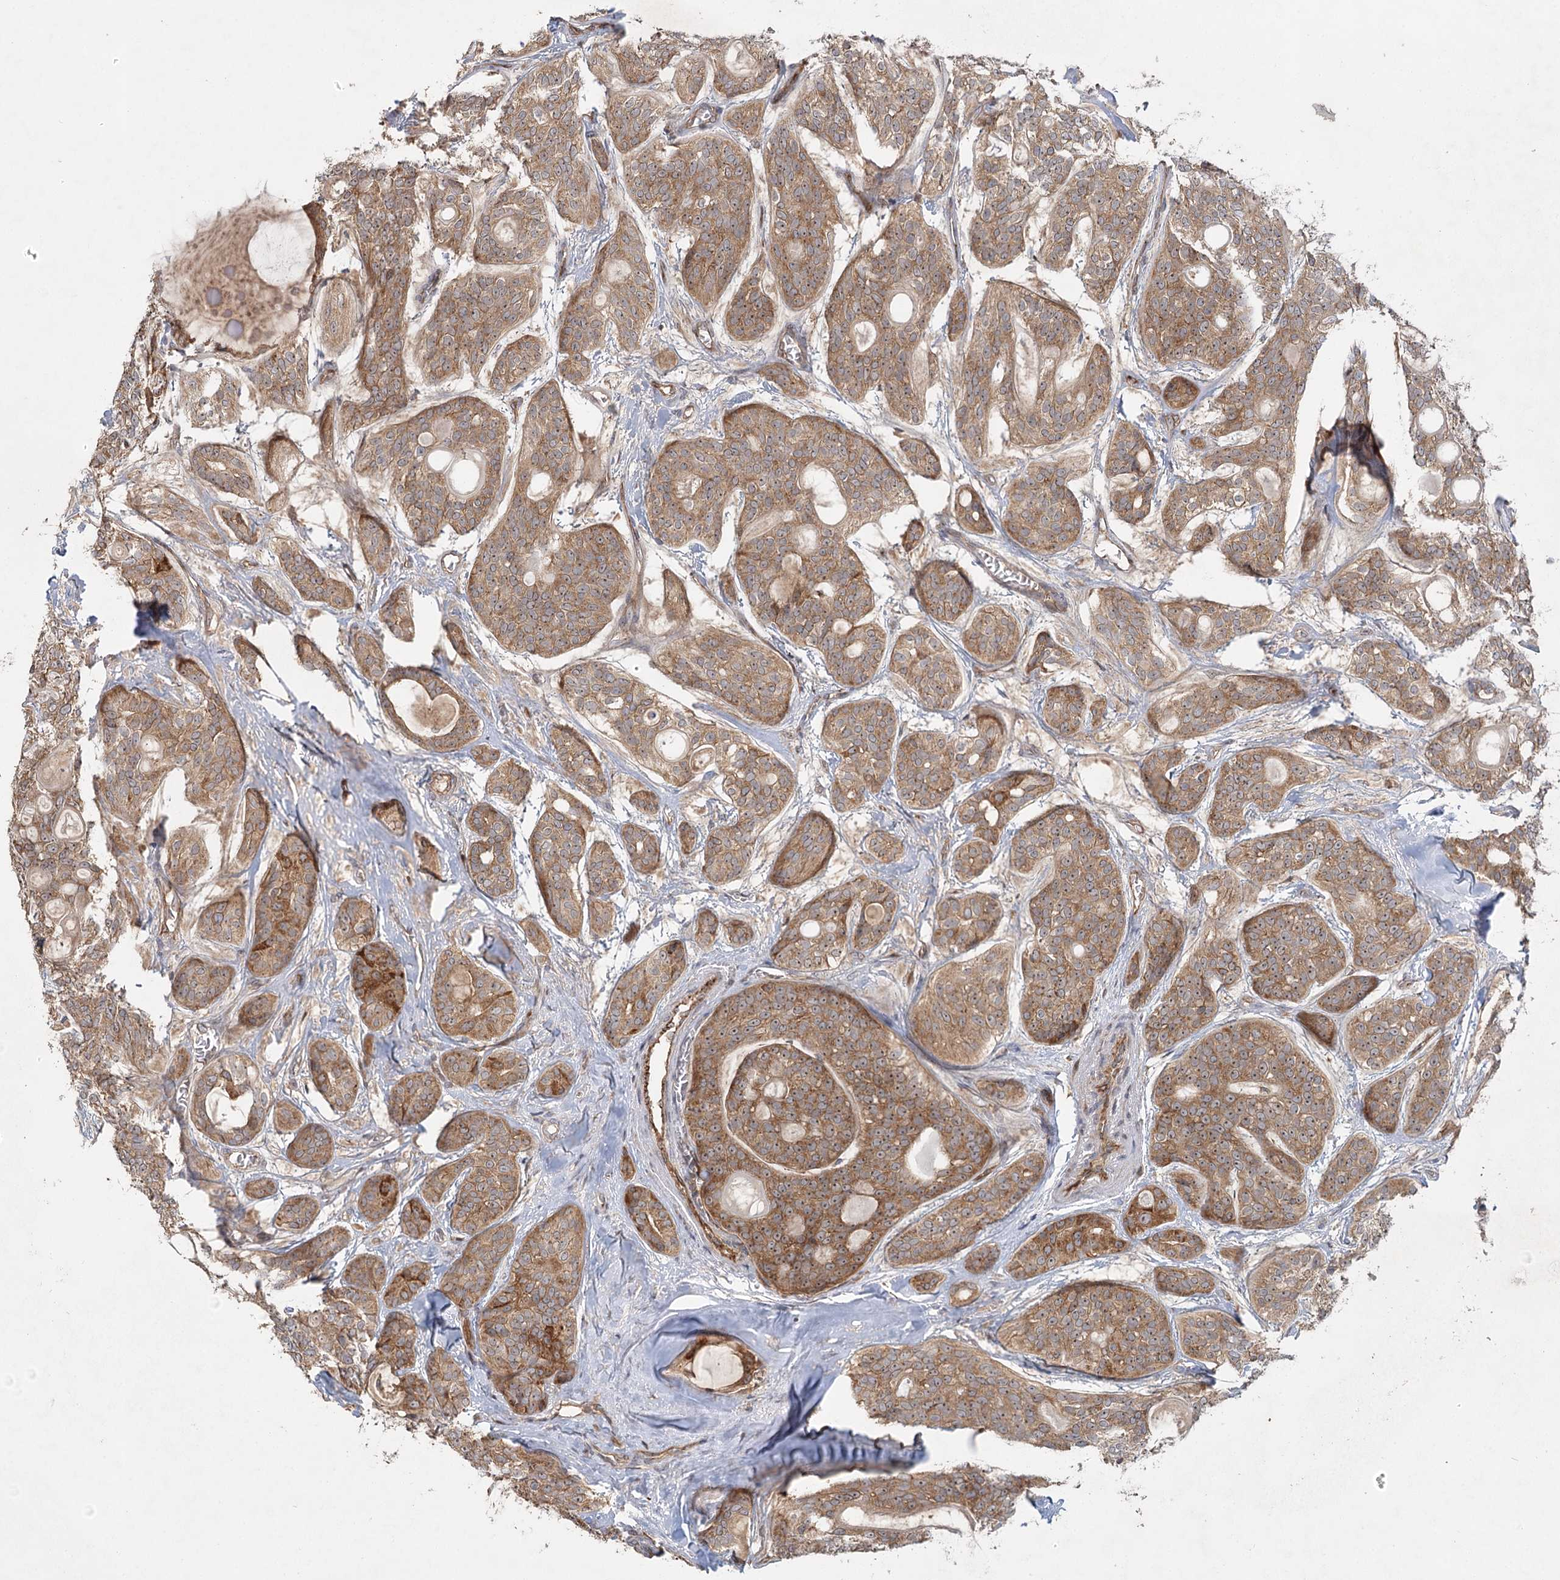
{"staining": {"intensity": "moderate", "quantity": ">75%", "location": "cytoplasmic/membranous,nuclear"}, "tissue": "head and neck cancer", "cell_type": "Tumor cells", "image_type": "cancer", "snomed": [{"axis": "morphology", "description": "Adenocarcinoma, NOS"}, {"axis": "topography", "description": "Head-Neck"}], "caption": "Immunohistochemical staining of head and neck adenocarcinoma displays medium levels of moderate cytoplasmic/membranous and nuclear protein expression in about >75% of tumor cells.", "gene": "RAPGEF6", "patient": {"sex": "male", "age": 66}}